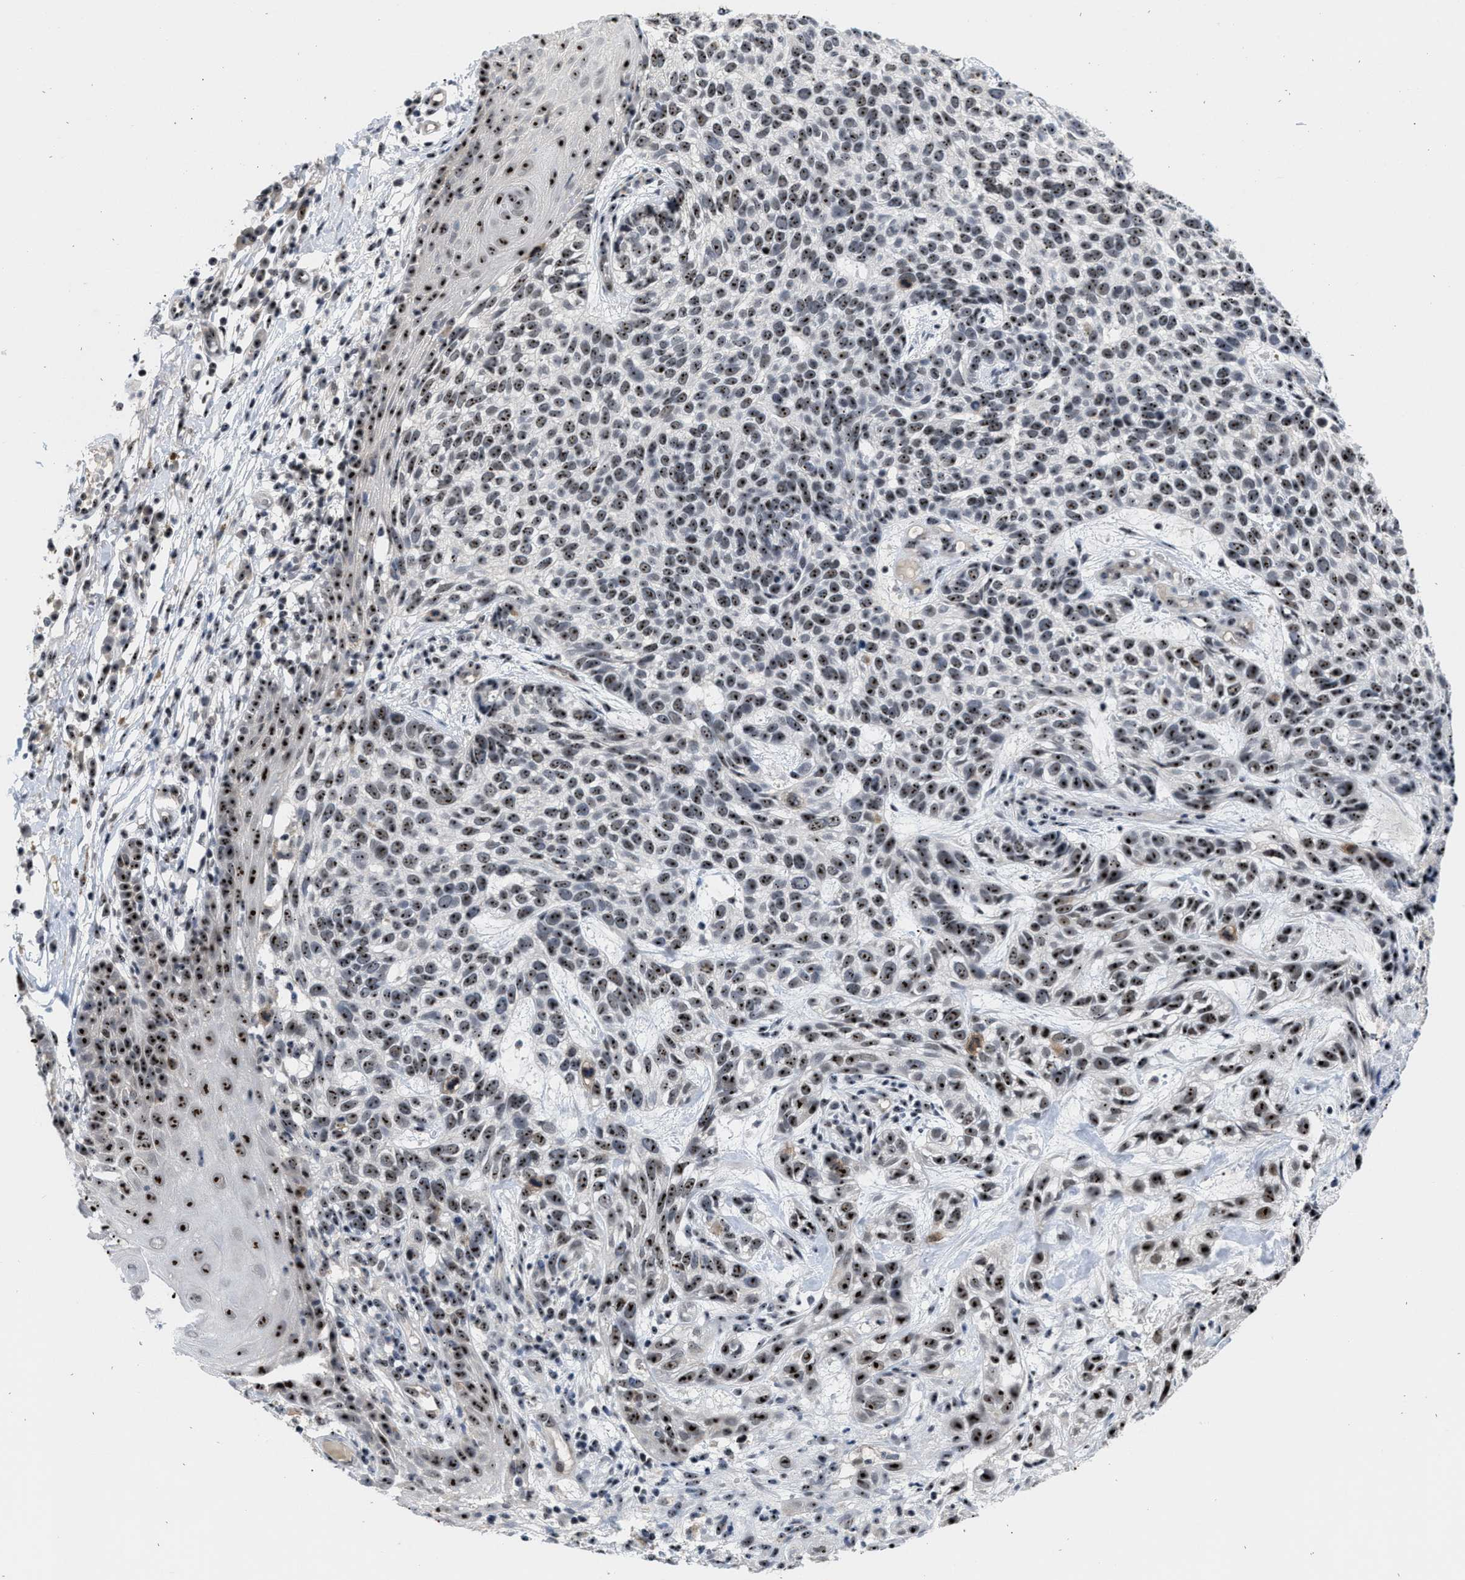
{"staining": {"intensity": "moderate", "quantity": ">75%", "location": "nuclear"}, "tissue": "skin cancer", "cell_type": "Tumor cells", "image_type": "cancer", "snomed": [{"axis": "morphology", "description": "Normal tissue, NOS"}, {"axis": "morphology", "description": "Basal cell carcinoma"}, {"axis": "topography", "description": "Skin"}], "caption": "A photomicrograph of basal cell carcinoma (skin) stained for a protein demonstrates moderate nuclear brown staining in tumor cells. The protein of interest is stained brown, and the nuclei are stained in blue (DAB IHC with brightfield microscopy, high magnification).", "gene": "NOP58", "patient": {"sex": "male", "age": 79}}